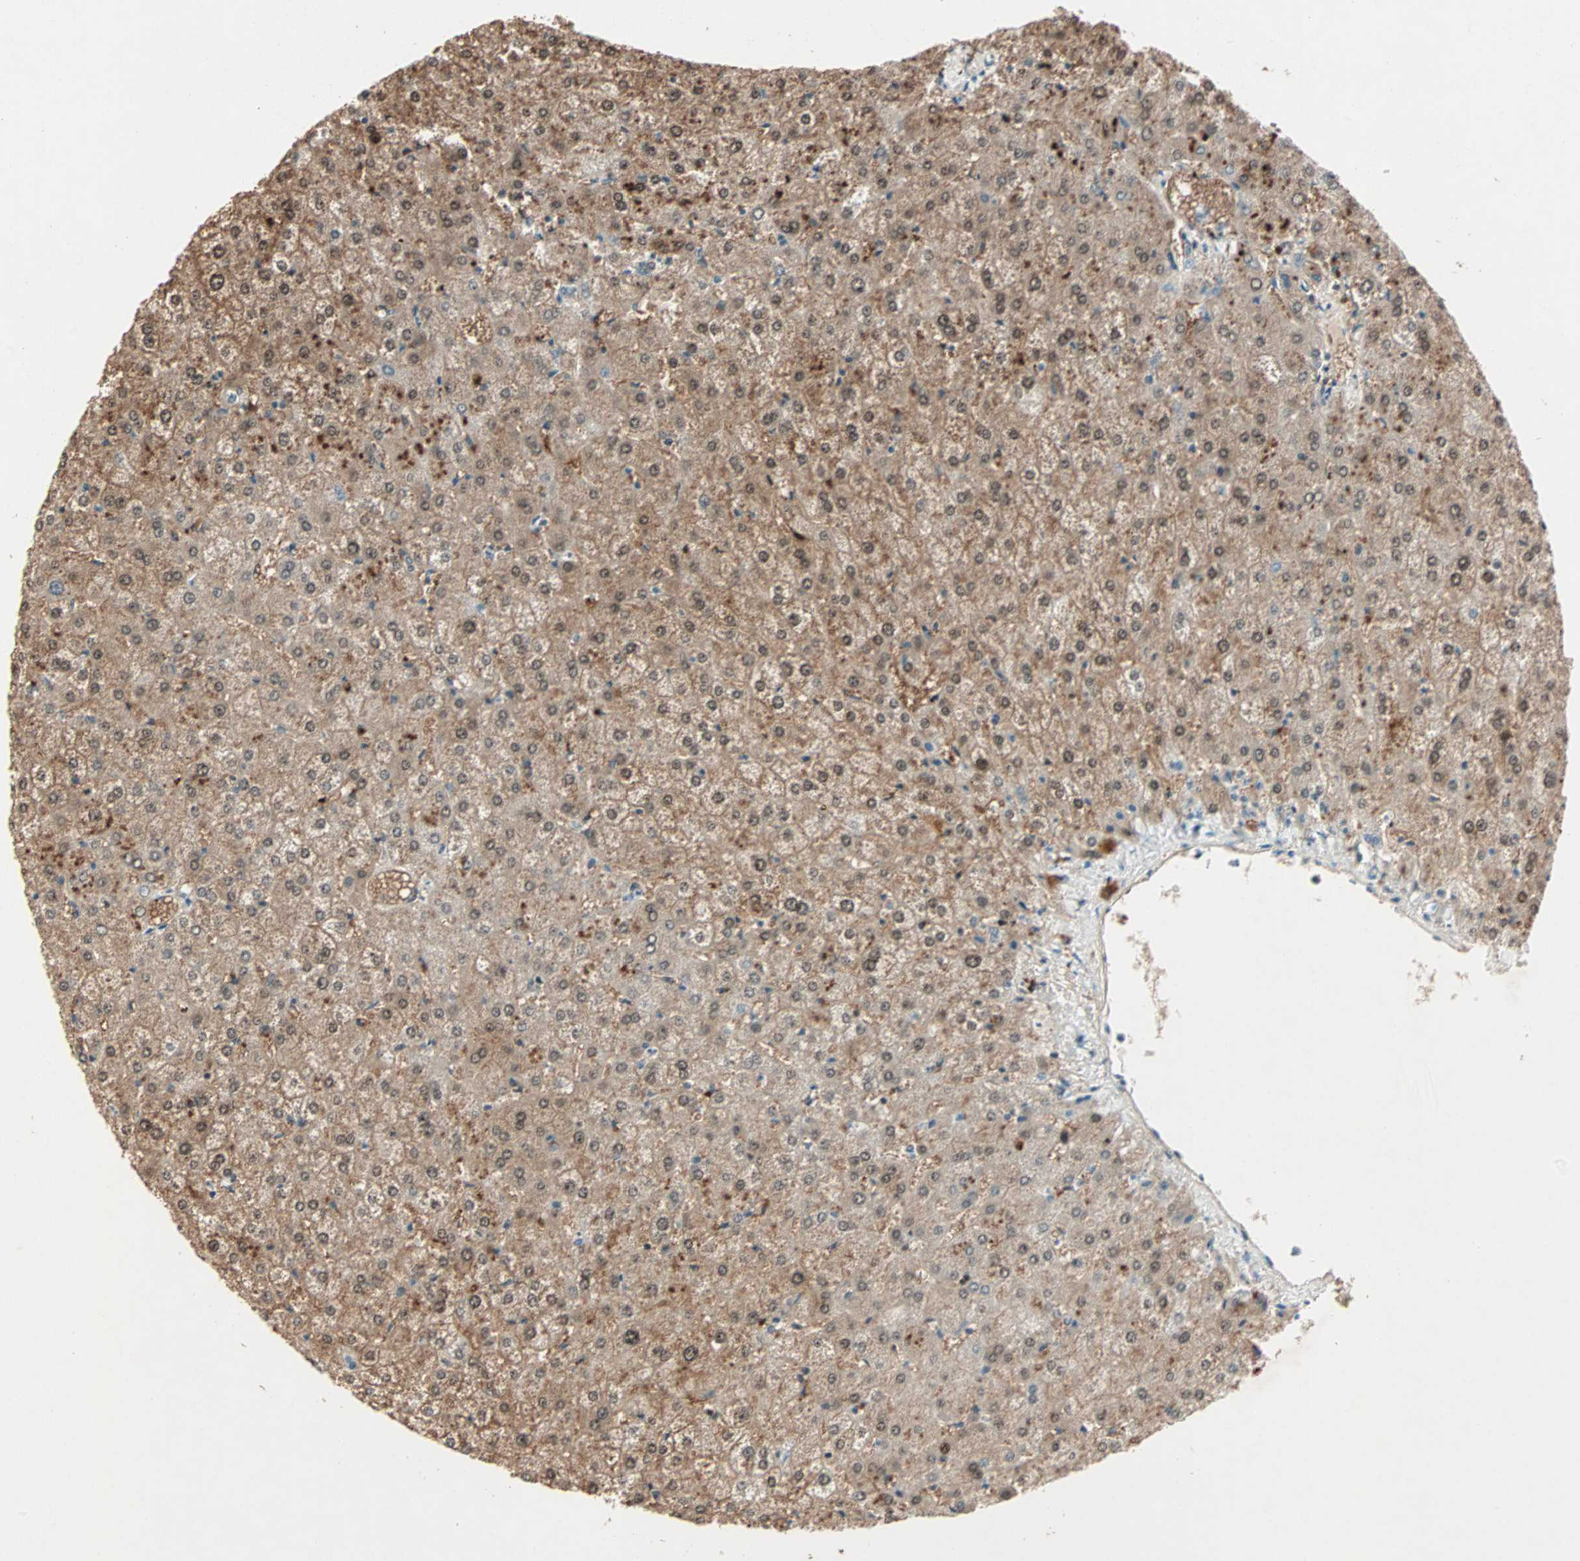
{"staining": {"intensity": "weak", "quantity": ">75%", "location": "cytoplasmic/membranous"}, "tissue": "liver", "cell_type": "Cholangiocytes", "image_type": "normal", "snomed": [{"axis": "morphology", "description": "Normal tissue, NOS"}, {"axis": "topography", "description": "Liver"}], "caption": "Benign liver shows weak cytoplasmic/membranous expression in approximately >75% of cholangiocytes Immunohistochemistry (ihc) stains the protein in brown and the nuclei are stained blue..", "gene": "RTL6", "patient": {"sex": "female", "age": 32}}